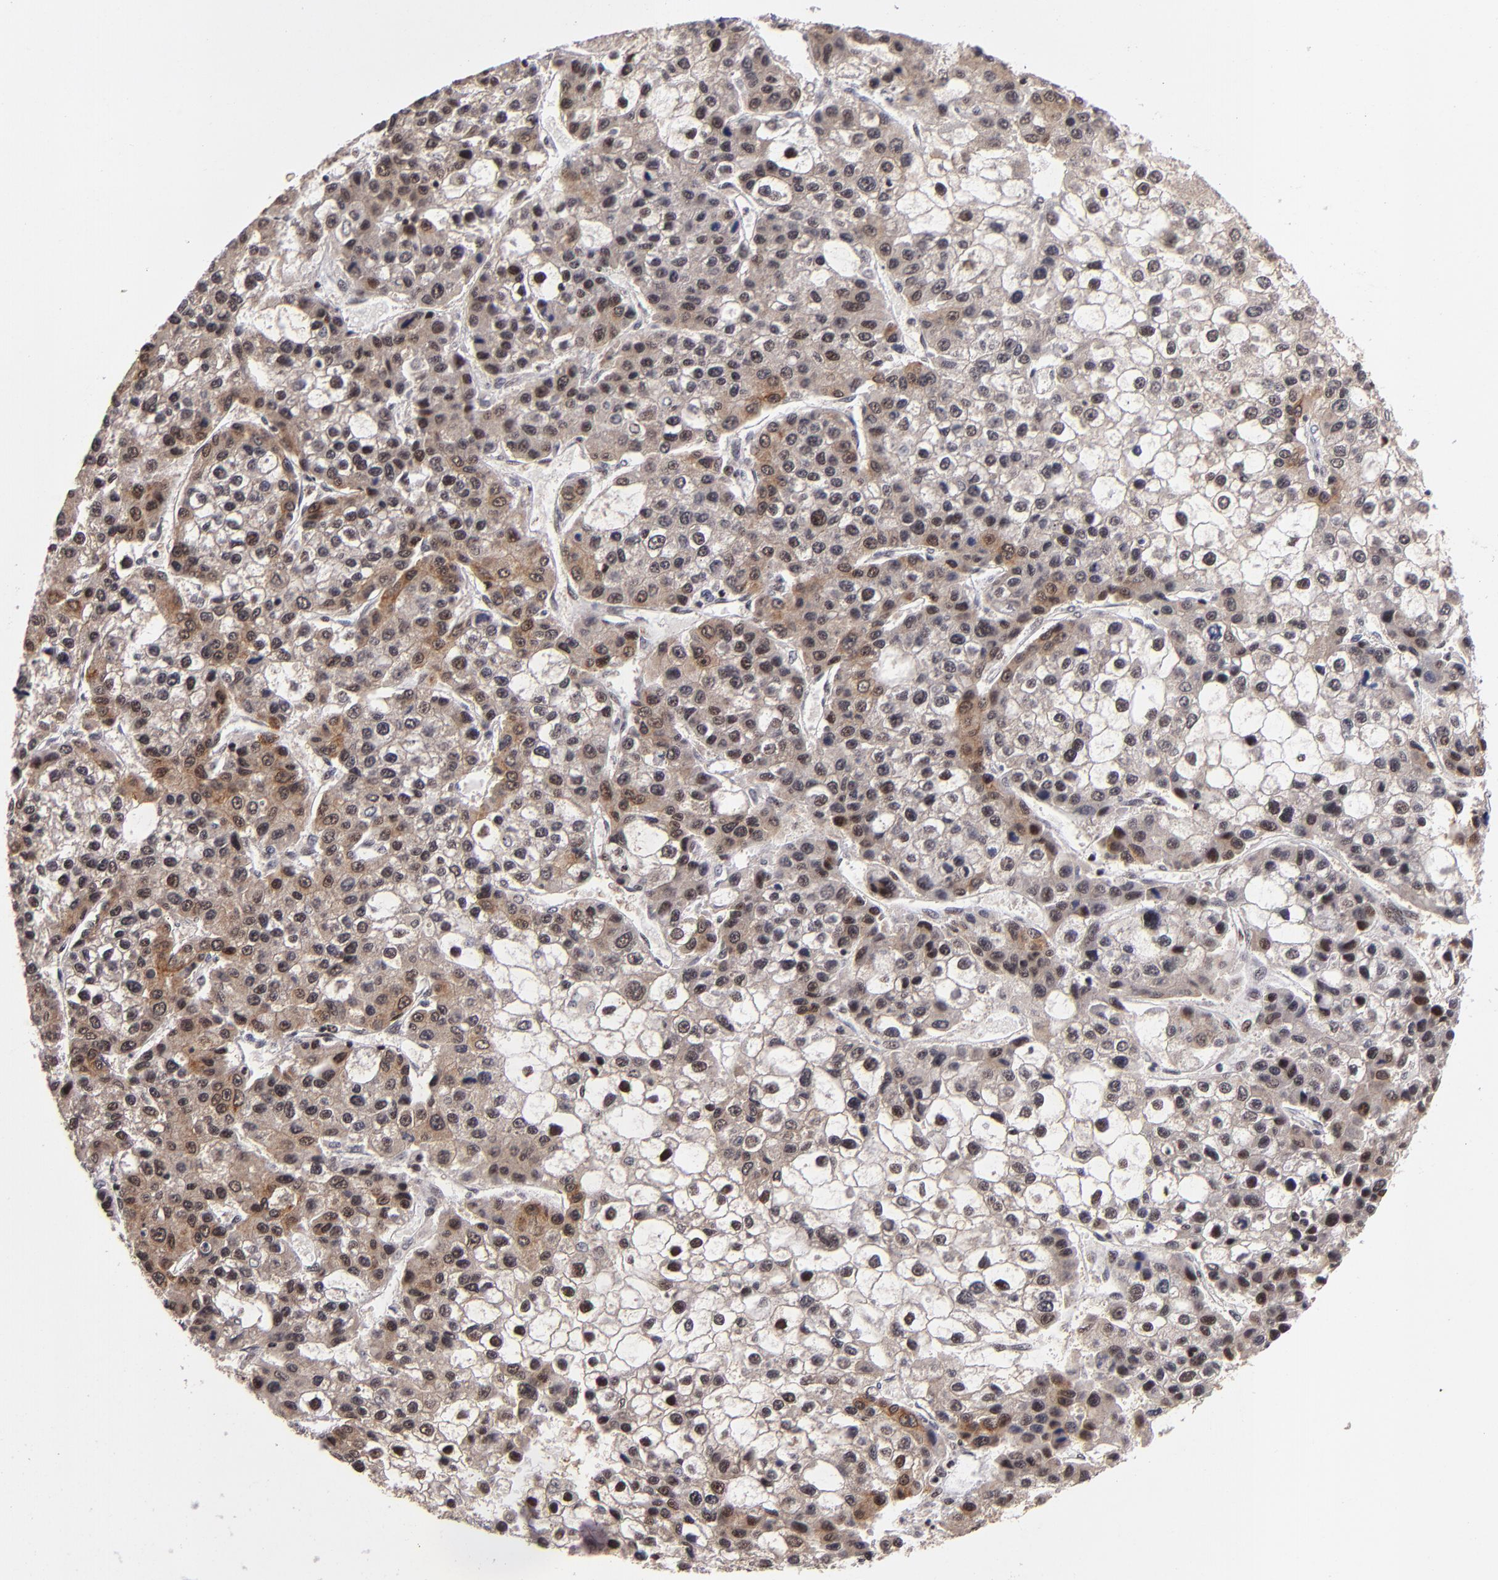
{"staining": {"intensity": "moderate", "quantity": ">75%", "location": "cytoplasmic/membranous,nuclear"}, "tissue": "liver cancer", "cell_type": "Tumor cells", "image_type": "cancer", "snomed": [{"axis": "morphology", "description": "Carcinoma, Hepatocellular, NOS"}, {"axis": "topography", "description": "Liver"}], "caption": "Immunohistochemical staining of human liver hepatocellular carcinoma shows medium levels of moderate cytoplasmic/membranous and nuclear protein staining in about >75% of tumor cells. (DAB IHC with brightfield microscopy, high magnification).", "gene": "PCNX4", "patient": {"sex": "female", "age": 66}}